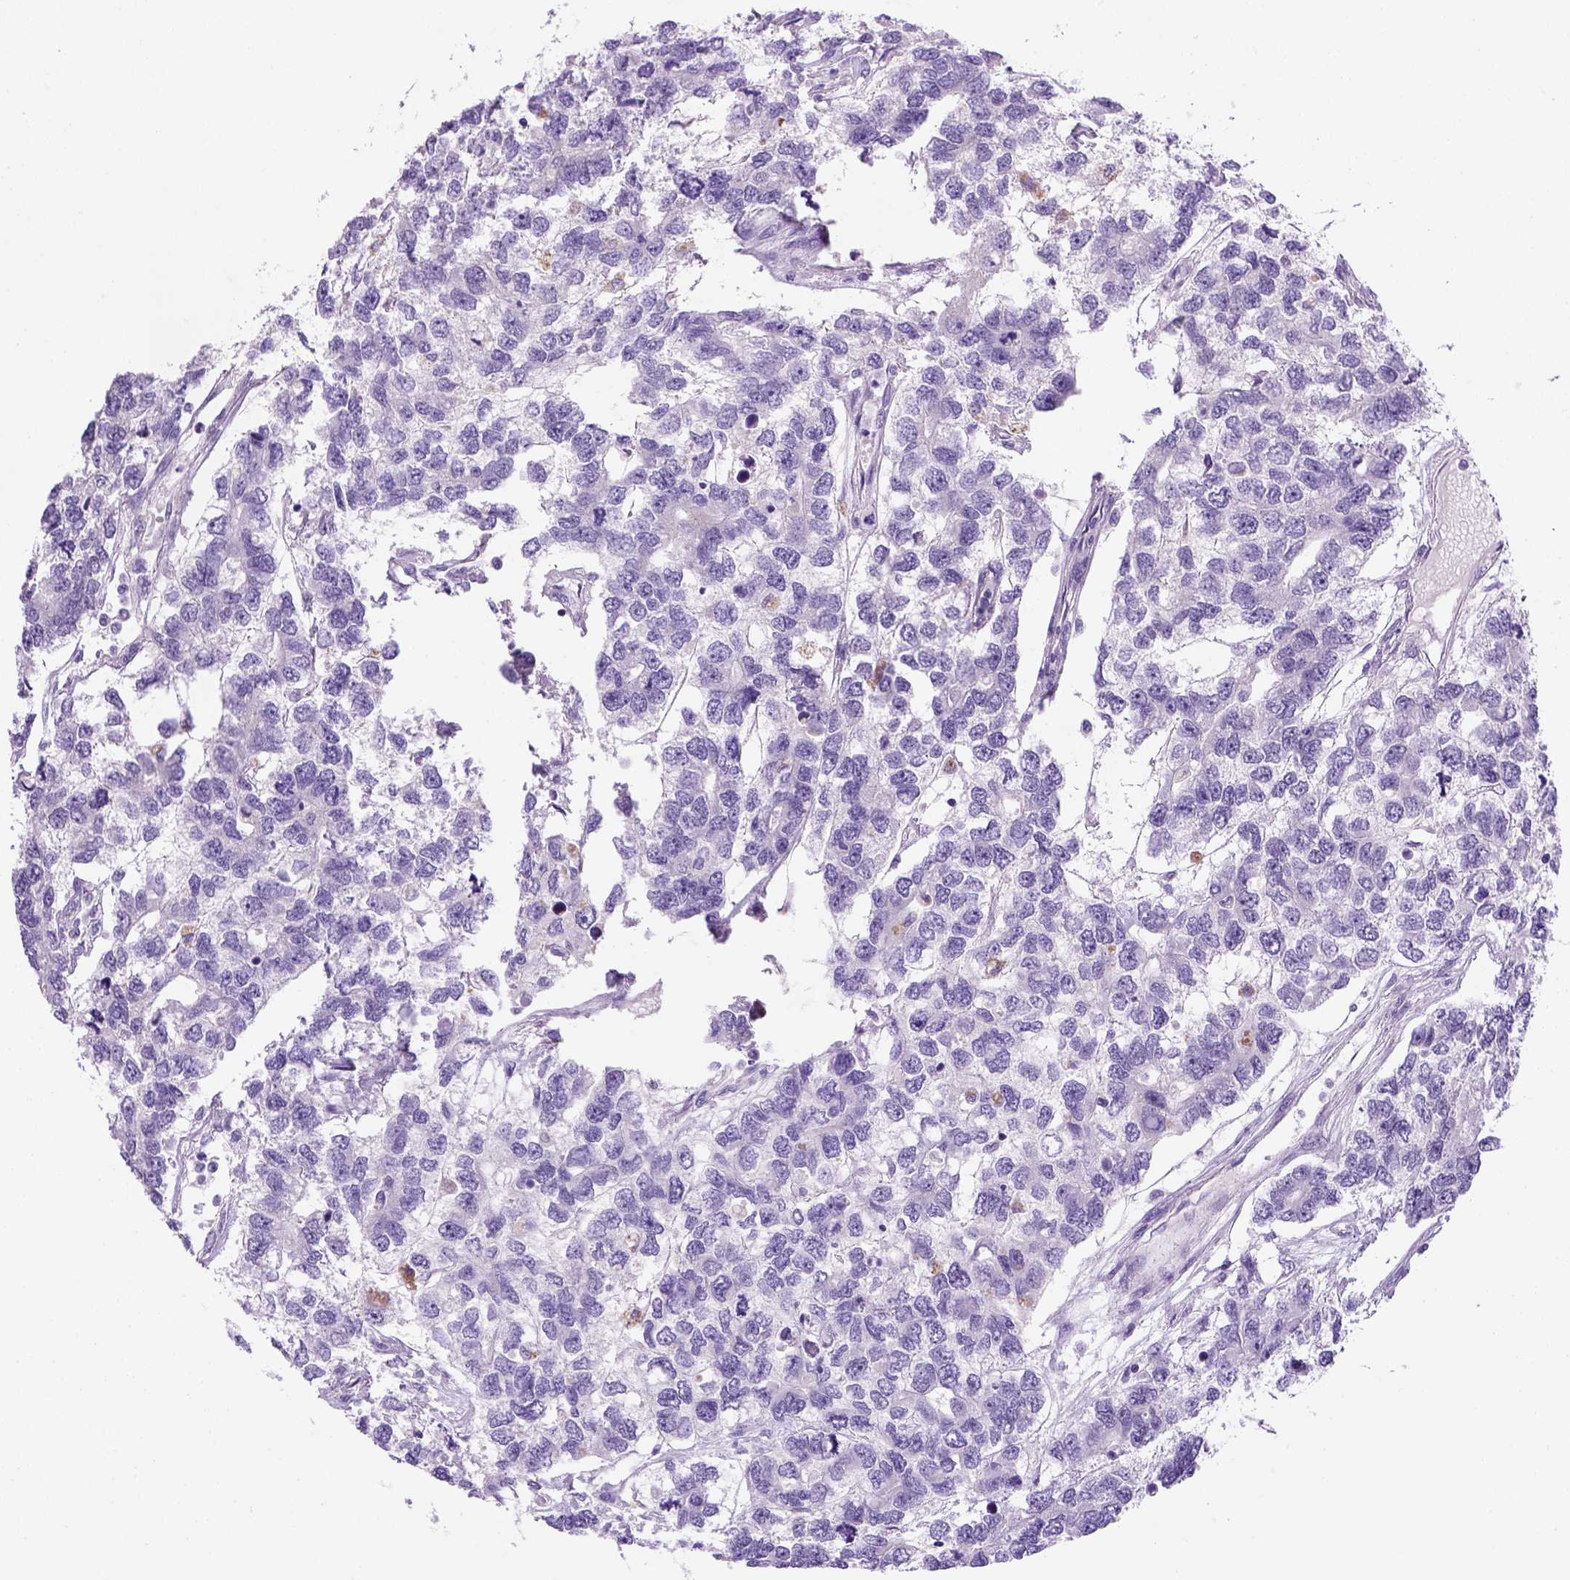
{"staining": {"intensity": "negative", "quantity": "none", "location": "none"}, "tissue": "testis cancer", "cell_type": "Tumor cells", "image_type": "cancer", "snomed": [{"axis": "morphology", "description": "Seminoma, NOS"}, {"axis": "topography", "description": "Testis"}], "caption": "The immunohistochemistry image has no significant positivity in tumor cells of seminoma (testis) tissue.", "gene": "KRT71", "patient": {"sex": "male", "age": 52}}